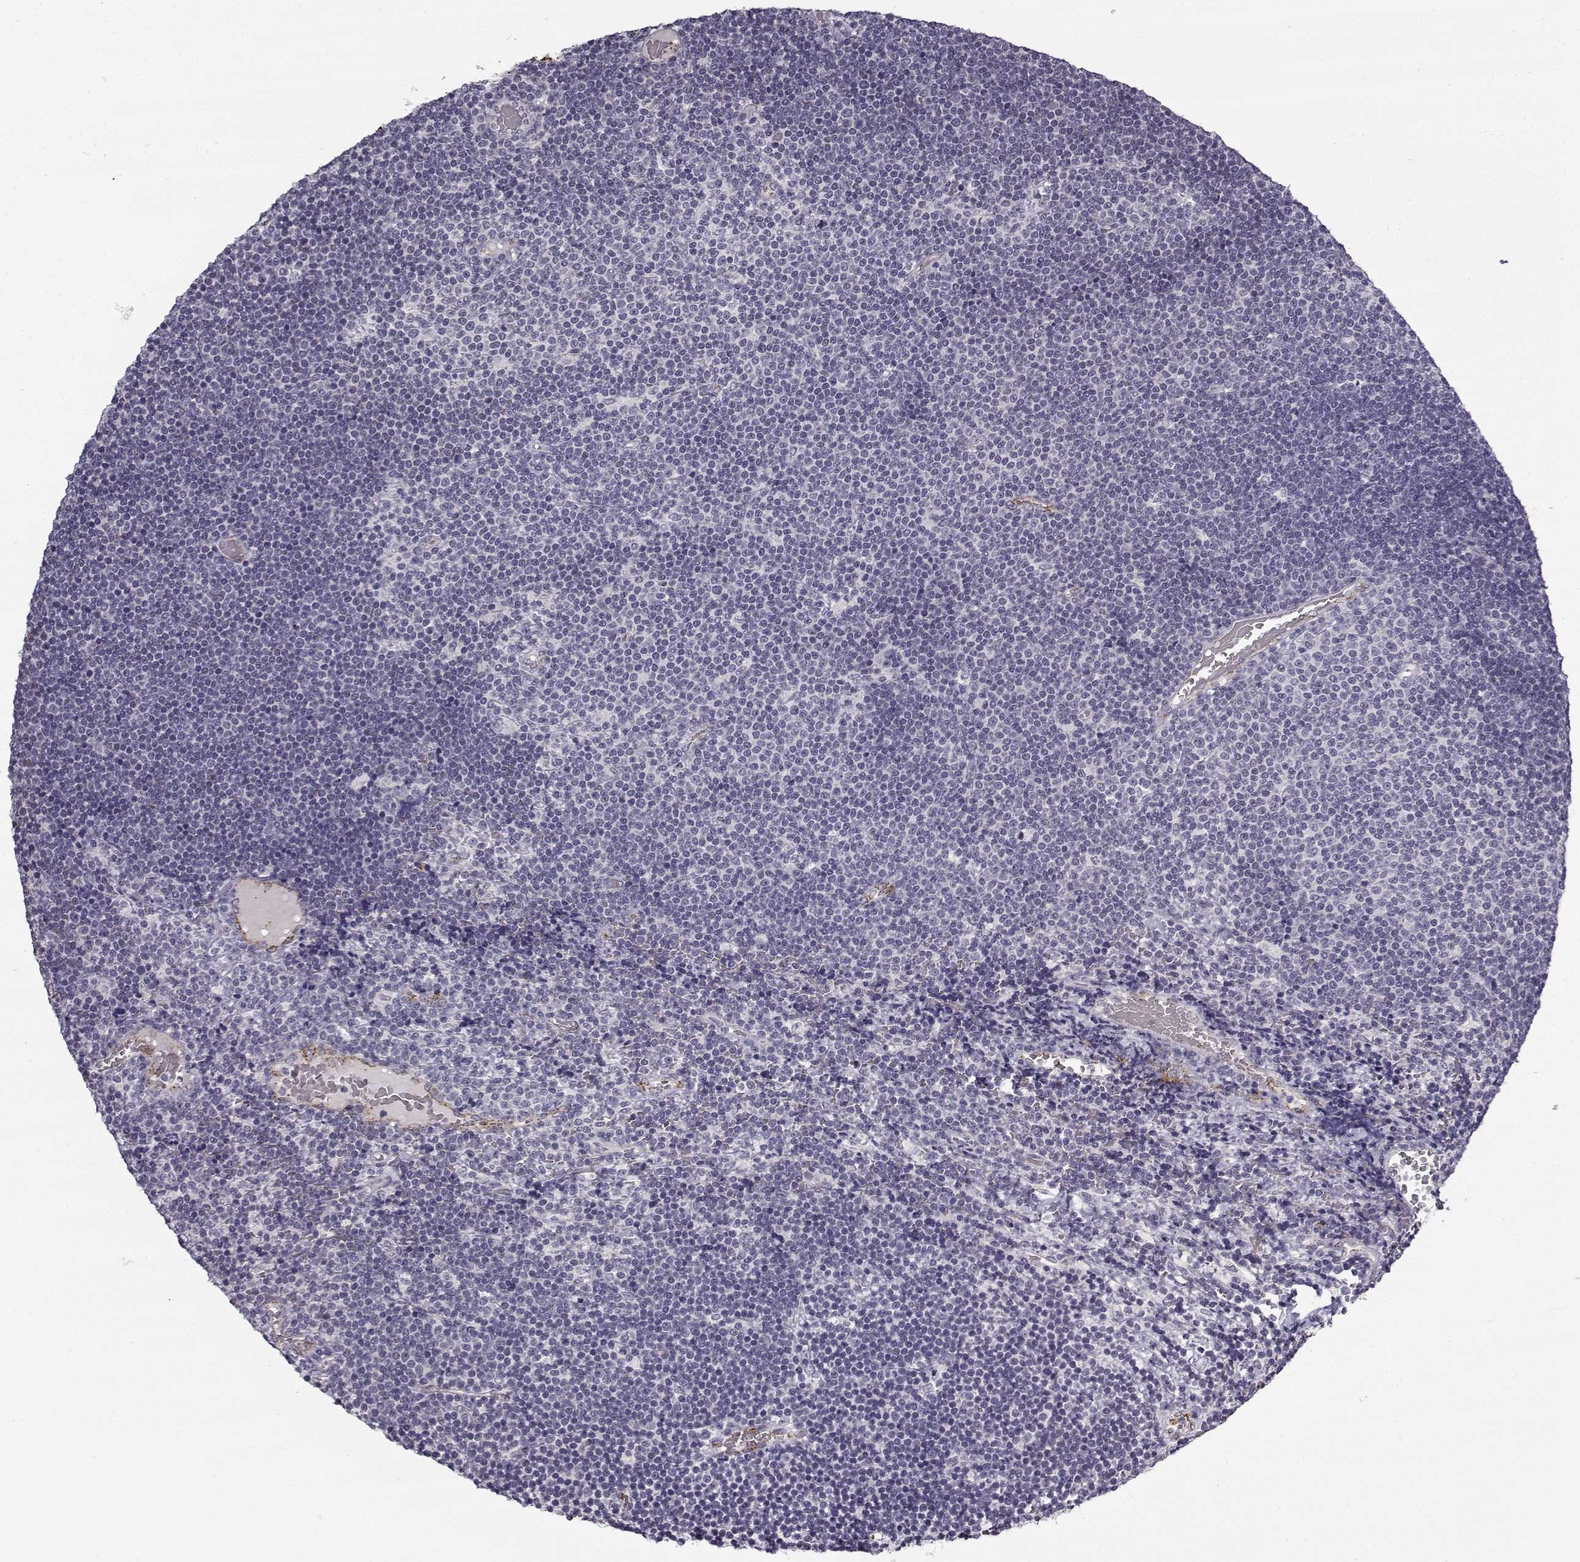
{"staining": {"intensity": "negative", "quantity": "none", "location": "none"}, "tissue": "lymphoma", "cell_type": "Tumor cells", "image_type": "cancer", "snomed": [{"axis": "morphology", "description": "Malignant lymphoma, non-Hodgkin's type, Low grade"}, {"axis": "topography", "description": "Brain"}], "caption": "Tumor cells are negative for brown protein staining in low-grade malignant lymphoma, non-Hodgkin's type. The staining was performed using DAB to visualize the protein expression in brown, while the nuclei were stained in blue with hematoxylin (Magnification: 20x).", "gene": "SNCA", "patient": {"sex": "female", "age": 66}}